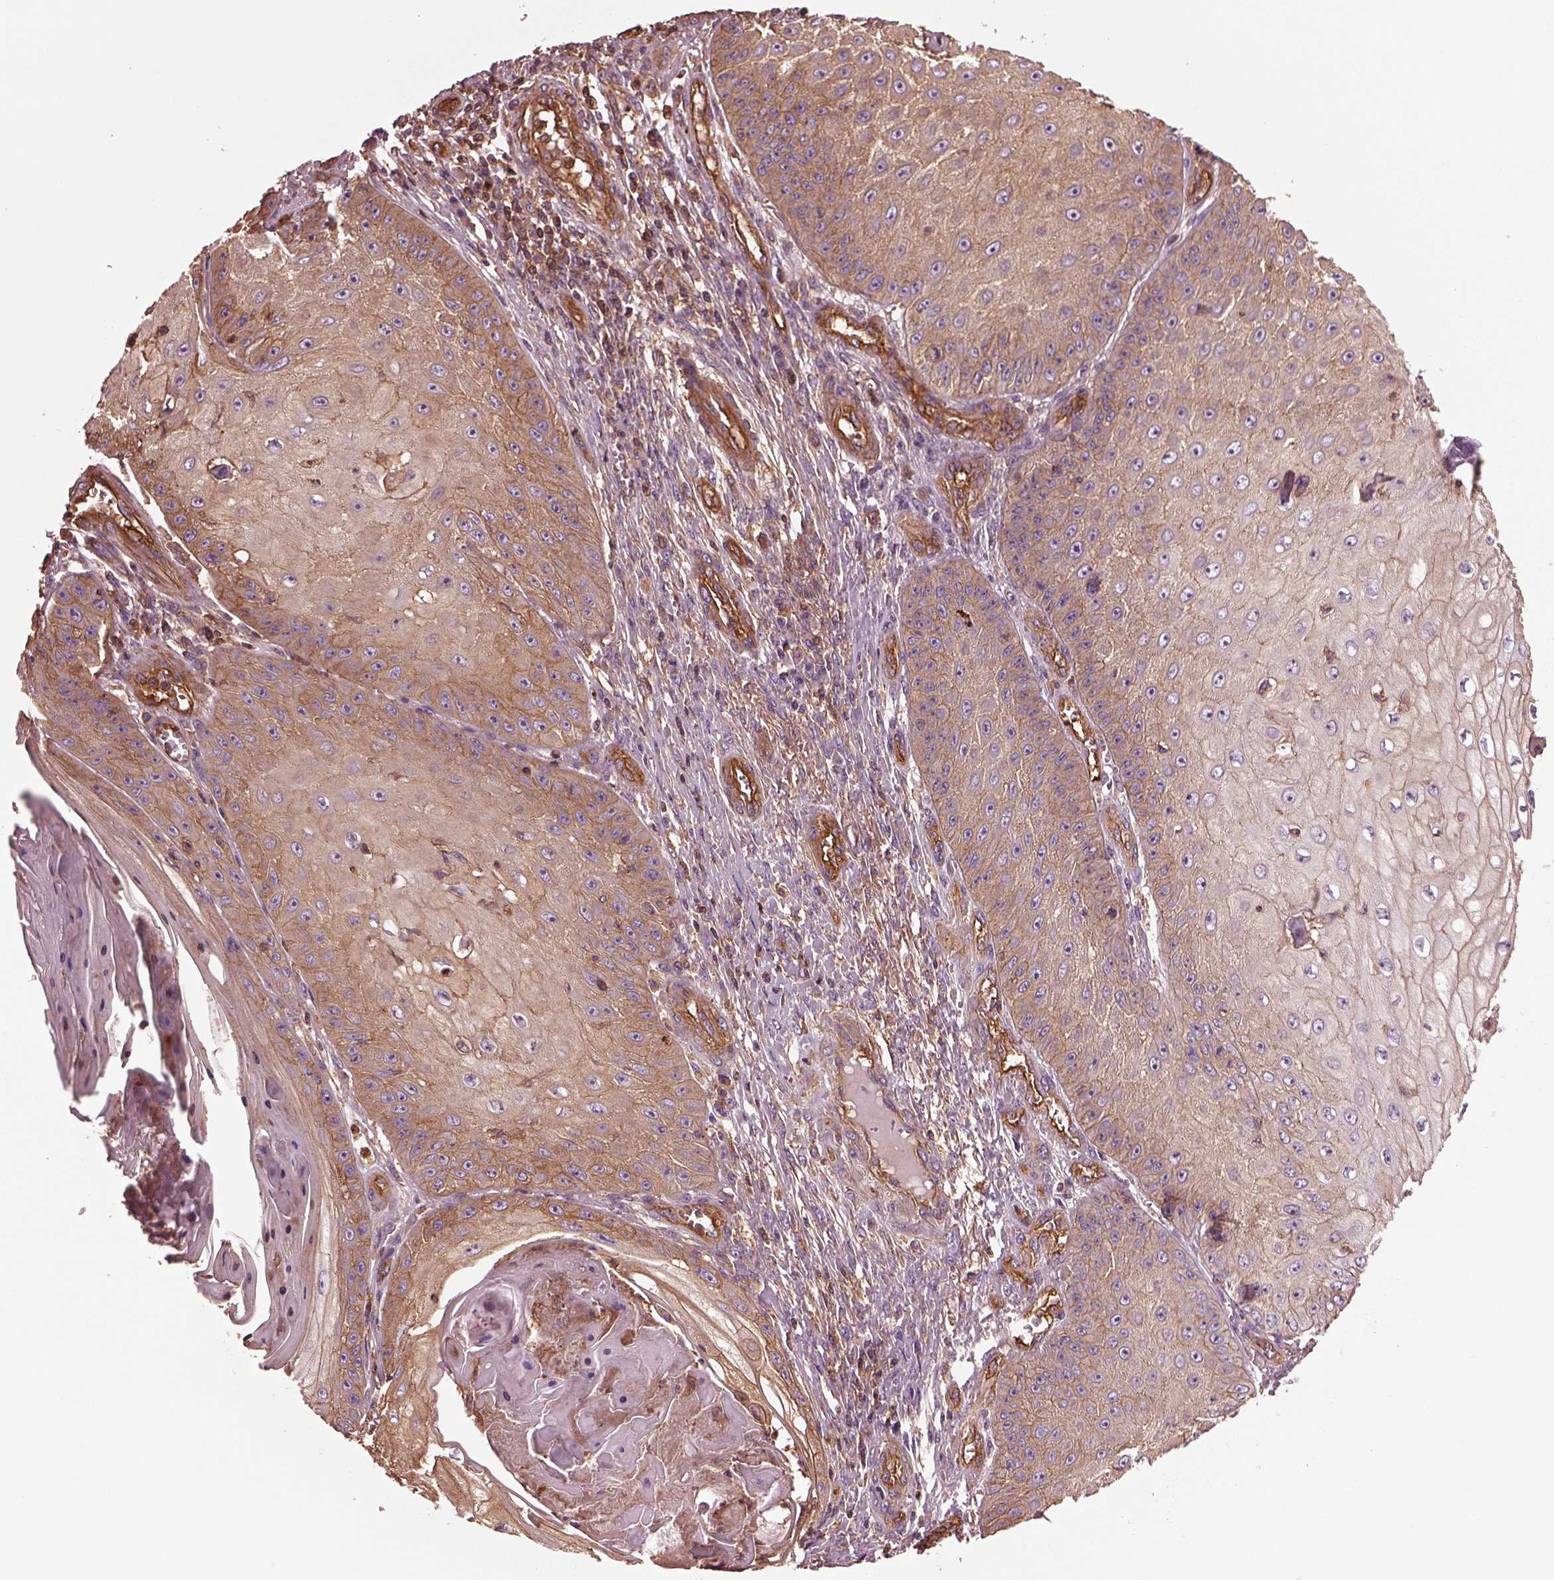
{"staining": {"intensity": "moderate", "quantity": ">75%", "location": "cytoplasmic/membranous"}, "tissue": "skin cancer", "cell_type": "Tumor cells", "image_type": "cancer", "snomed": [{"axis": "morphology", "description": "Squamous cell carcinoma, NOS"}, {"axis": "topography", "description": "Skin"}], "caption": "DAB immunohistochemical staining of human skin squamous cell carcinoma shows moderate cytoplasmic/membranous protein staining in approximately >75% of tumor cells. (Brightfield microscopy of DAB IHC at high magnification).", "gene": "MYL6", "patient": {"sex": "male", "age": 70}}